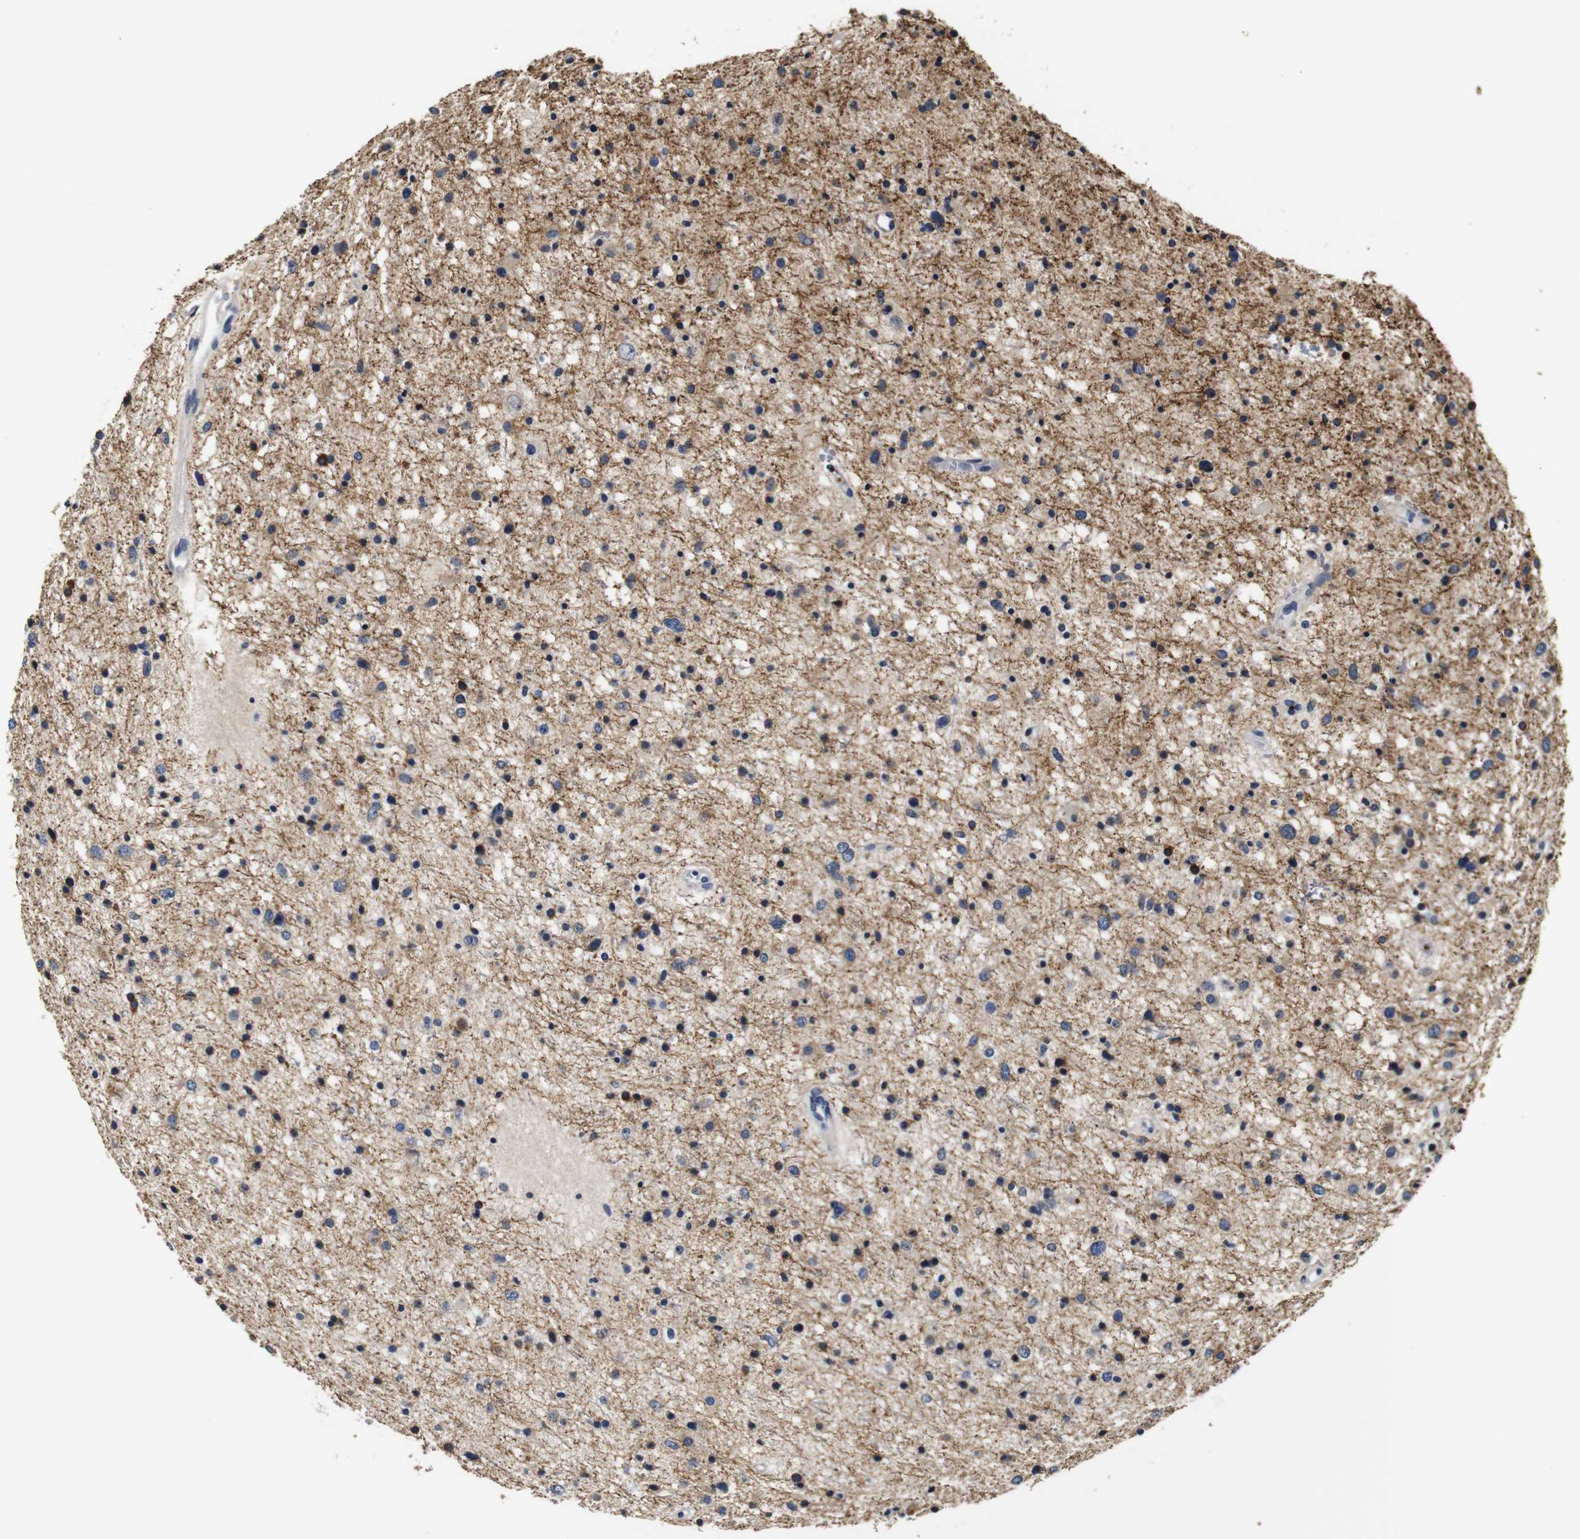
{"staining": {"intensity": "moderate", "quantity": "<25%", "location": "cytoplasmic/membranous"}, "tissue": "glioma", "cell_type": "Tumor cells", "image_type": "cancer", "snomed": [{"axis": "morphology", "description": "Glioma, malignant, Low grade"}, {"axis": "topography", "description": "Brain"}], "caption": "Brown immunohistochemical staining in low-grade glioma (malignant) reveals moderate cytoplasmic/membranous staining in approximately <25% of tumor cells.", "gene": "GP1BA", "patient": {"sex": "female", "age": 37}}